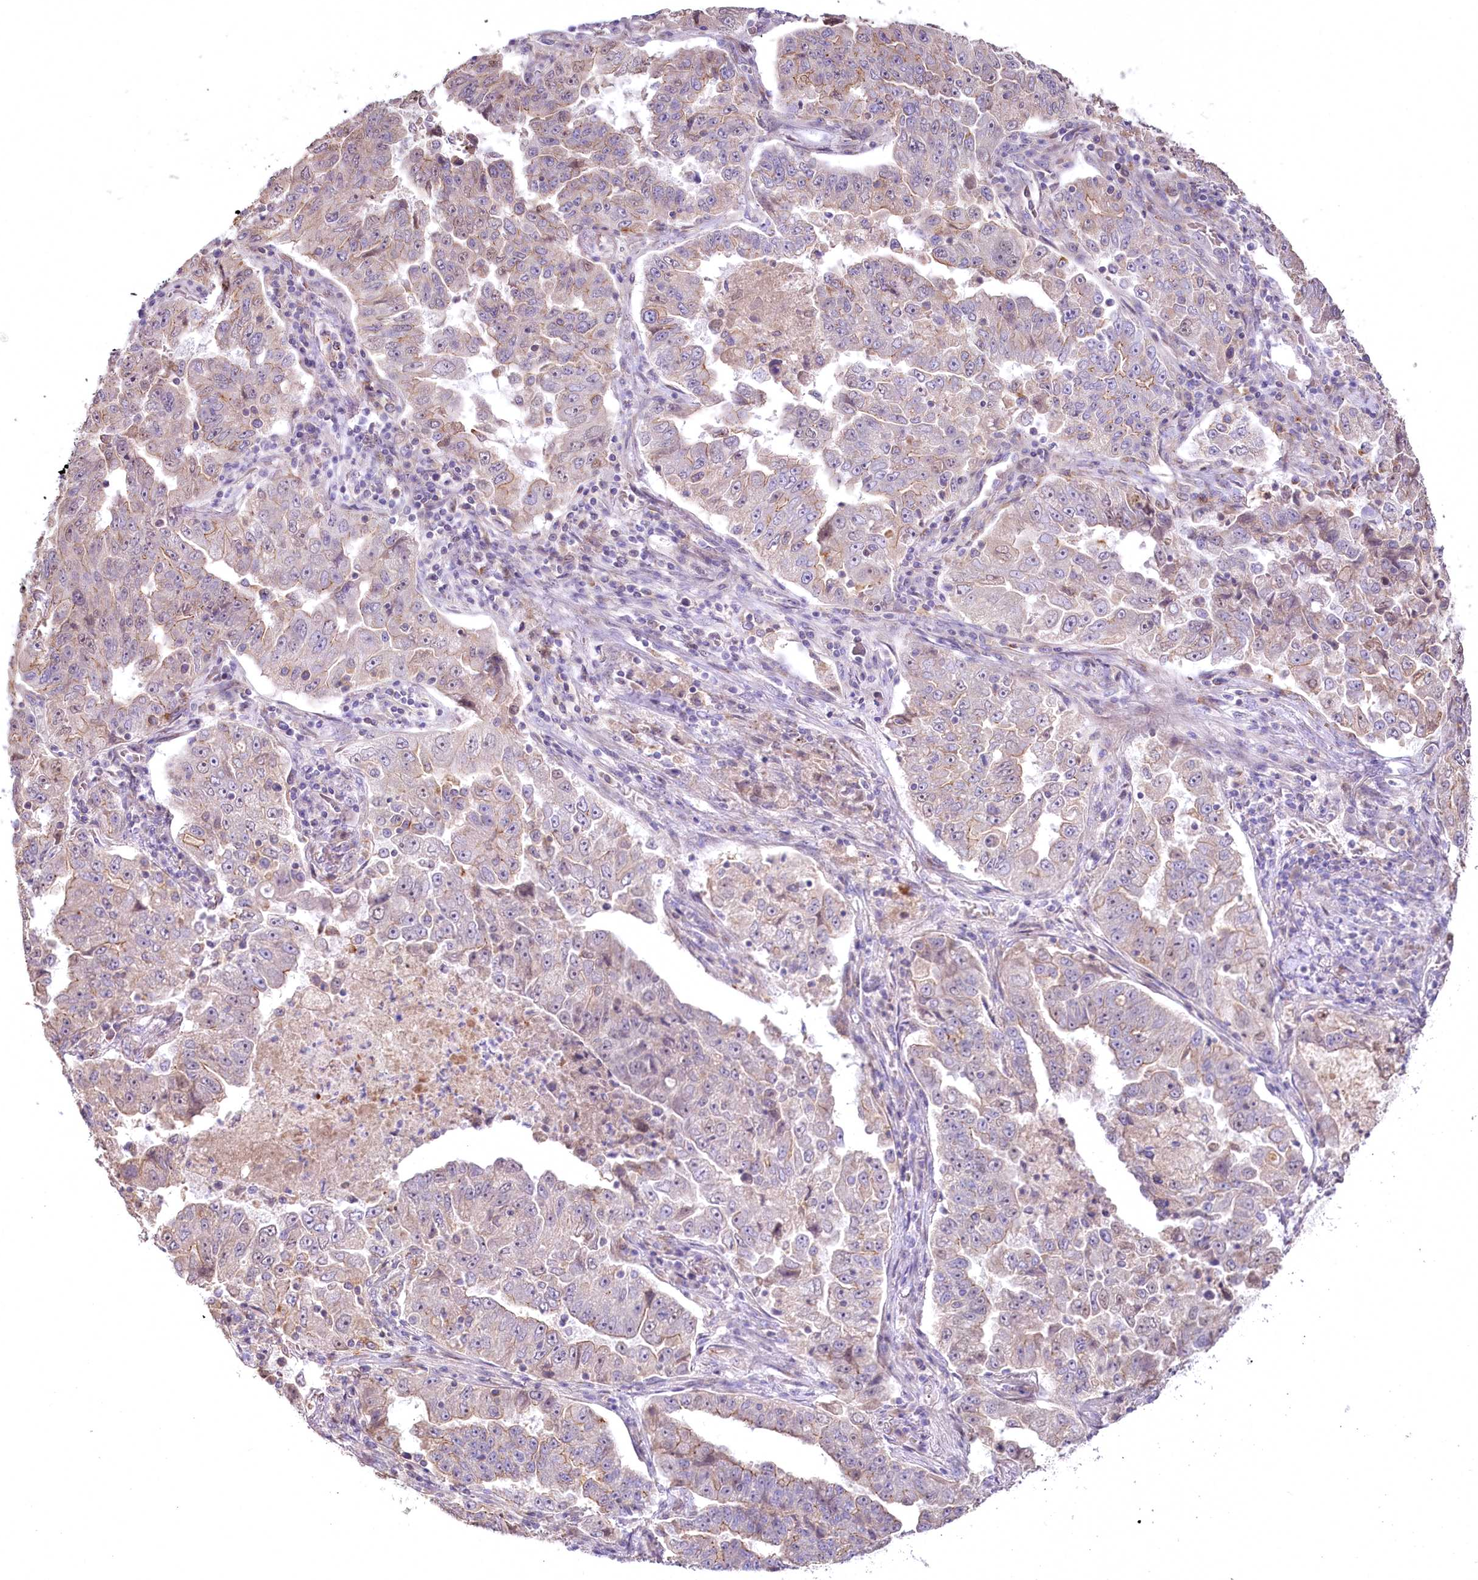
{"staining": {"intensity": "weak", "quantity": "<25%", "location": "cytoplasmic/membranous"}, "tissue": "lung cancer", "cell_type": "Tumor cells", "image_type": "cancer", "snomed": [{"axis": "morphology", "description": "Adenocarcinoma, NOS"}, {"axis": "topography", "description": "Lung"}], "caption": "This photomicrograph is of lung adenocarcinoma stained with IHC to label a protein in brown with the nuclei are counter-stained blue. There is no positivity in tumor cells. (DAB (3,3'-diaminobenzidine) IHC, high magnification).", "gene": "SLC6A11", "patient": {"sex": "female", "age": 51}}